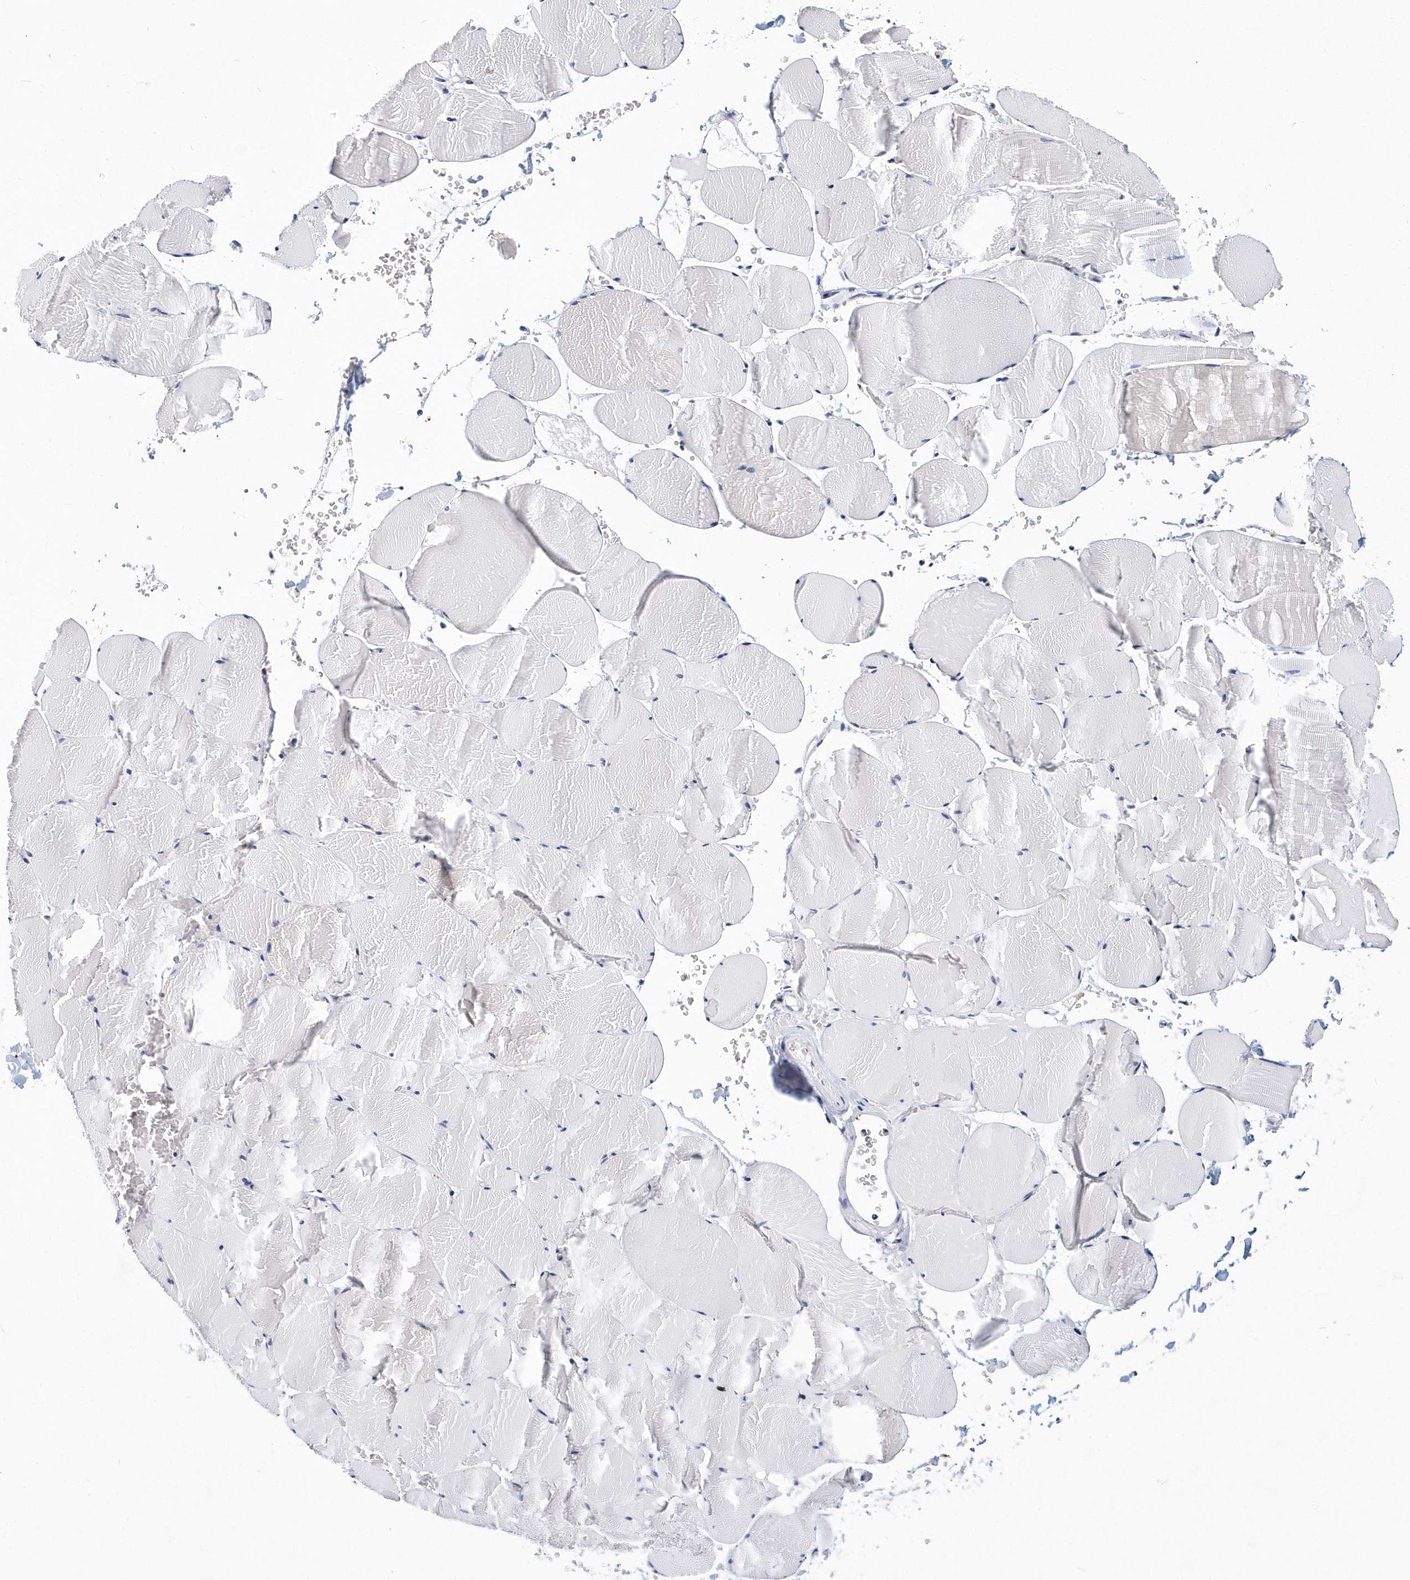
{"staining": {"intensity": "negative", "quantity": "none", "location": "none"}, "tissue": "skeletal muscle", "cell_type": "Myocytes", "image_type": "normal", "snomed": [{"axis": "morphology", "description": "Normal tissue, NOS"}, {"axis": "topography", "description": "Skeletal muscle"}, {"axis": "topography", "description": "Head-Neck"}], "caption": "Human skeletal muscle stained for a protein using immunohistochemistry reveals no staining in myocytes.", "gene": "ITGA2B", "patient": {"sex": "male", "age": 66}}